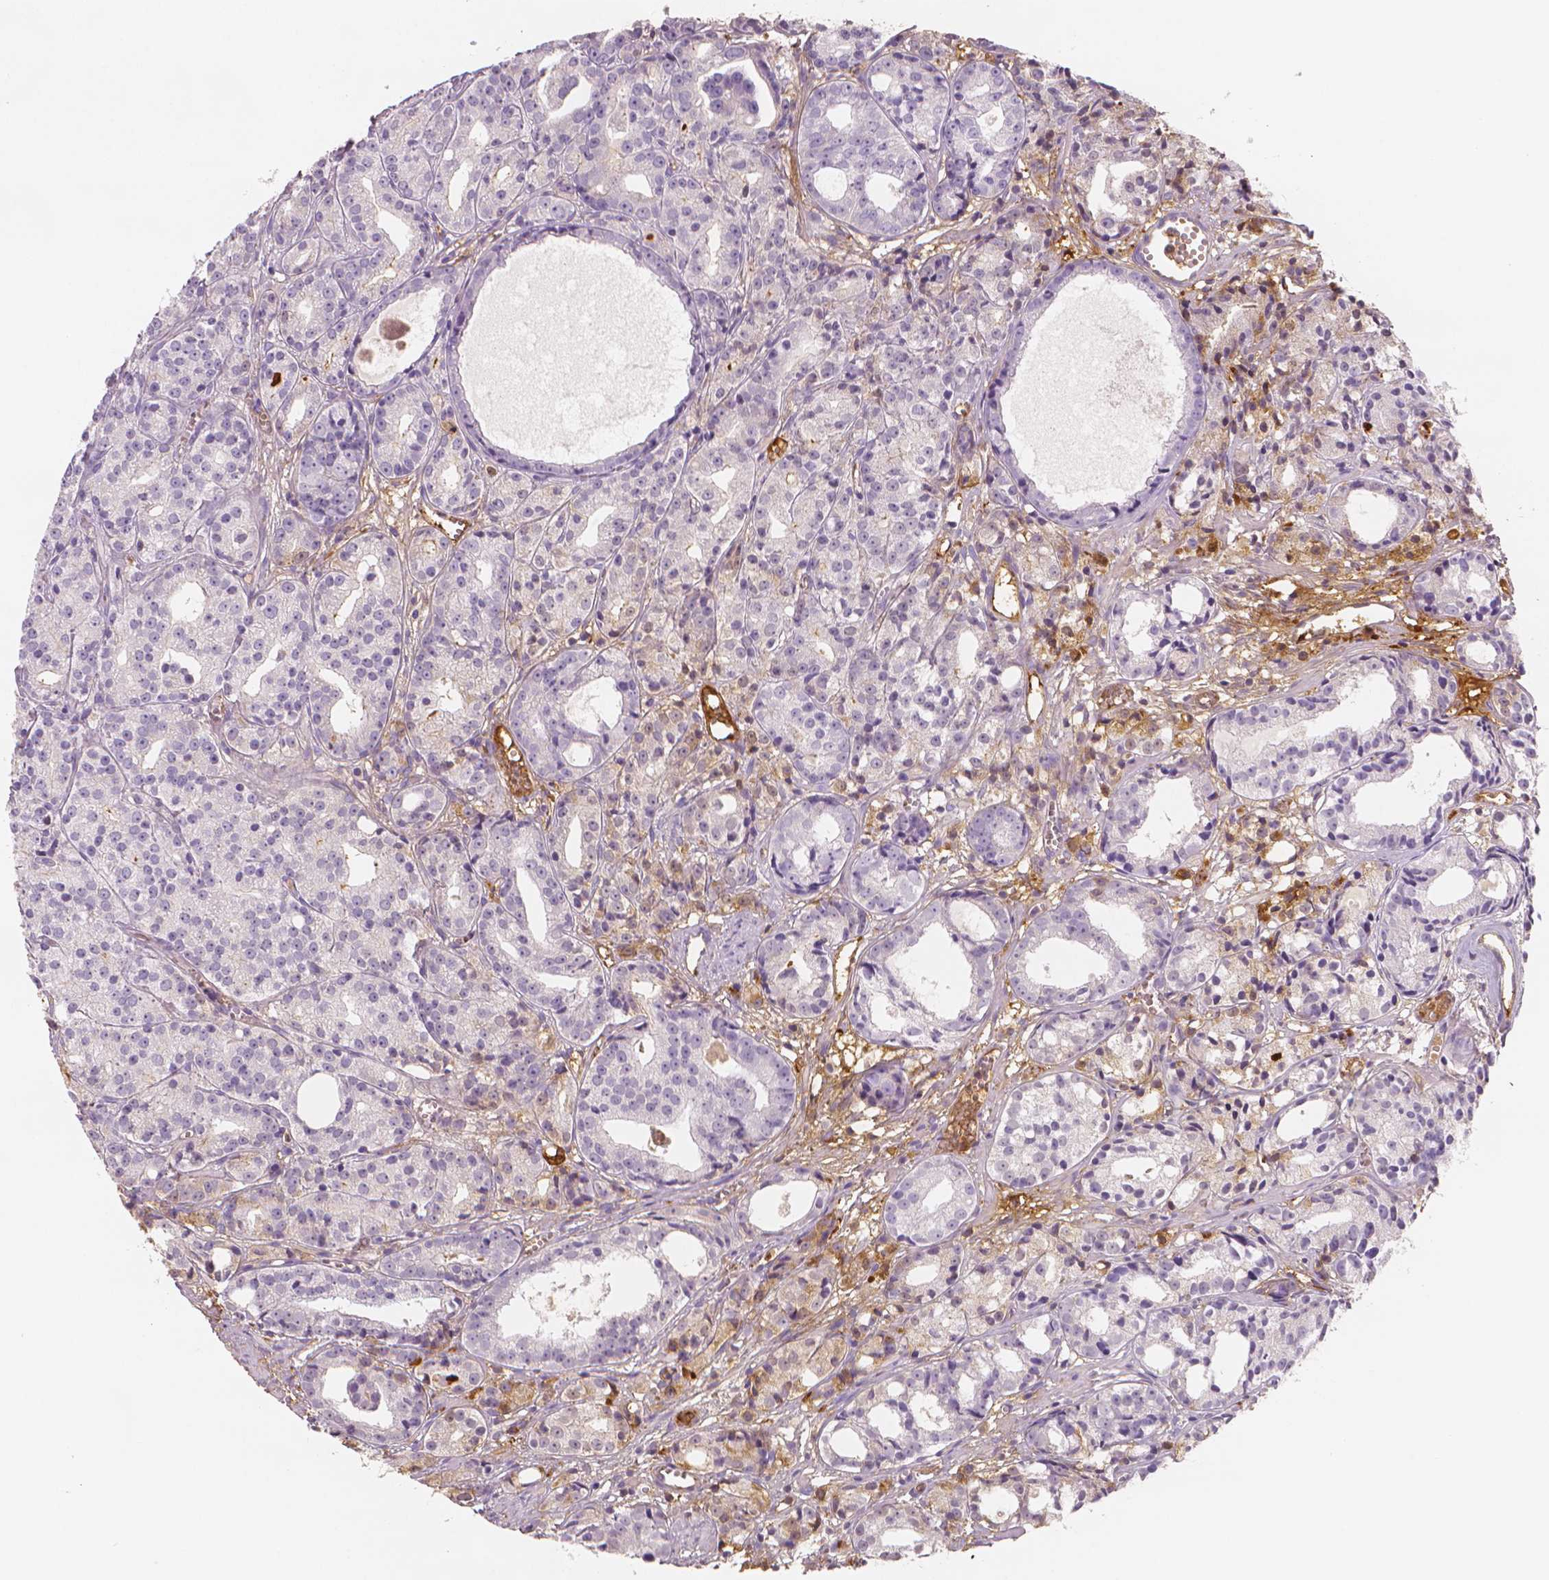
{"staining": {"intensity": "negative", "quantity": "none", "location": "none"}, "tissue": "prostate cancer", "cell_type": "Tumor cells", "image_type": "cancer", "snomed": [{"axis": "morphology", "description": "Adenocarcinoma, Medium grade"}, {"axis": "topography", "description": "Prostate"}], "caption": "A high-resolution image shows immunohistochemistry staining of adenocarcinoma (medium-grade) (prostate), which exhibits no significant positivity in tumor cells.", "gene": "APOA4", "patient": {"sex": "male", "age": 74}}